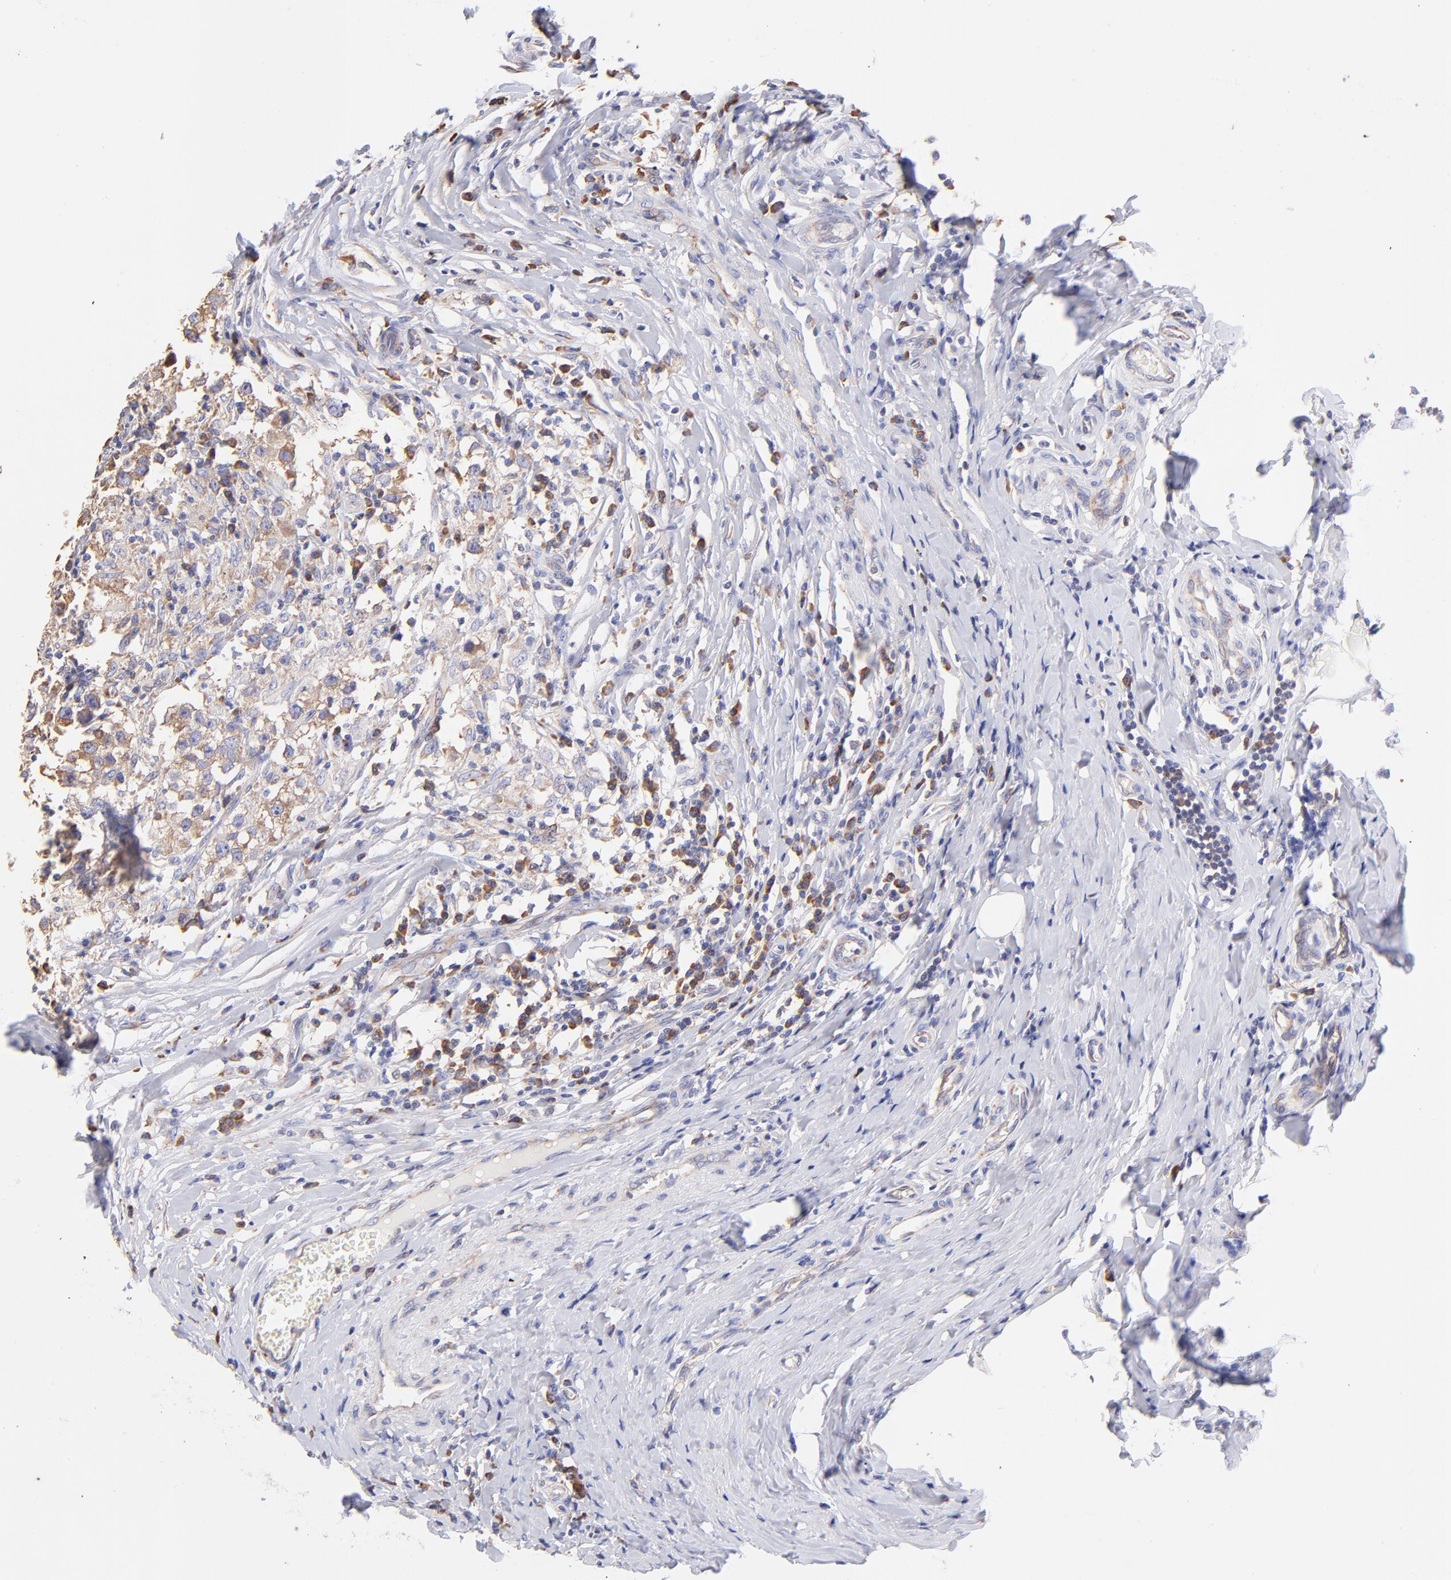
{"staining": {"intensity": "moderate", "quantity": "25%-75%", "location": "cytoplasmic/membranous"}, "tissue": "testis cancer", "cell_type": "Tumor cells", "image_type": "cancer", "snomed": [{"axis": "morphology", "description": "Seminoma, NOS"}, {"axis": "topography", "description": "Testis"}], "caption": "Protein staining displays moderate cytoplasmic/membranous positivity in about 25%-75% of tumor cells in seminoma (testis). The protein of interest is stained brown, and the nuclei are stained in blue (DAB (3,3'-diaminobenzidine) IHC with brightfield microscopy, high magnification).", "gene": "RPL30", "patient": {"sex": "male", "age": 24}}